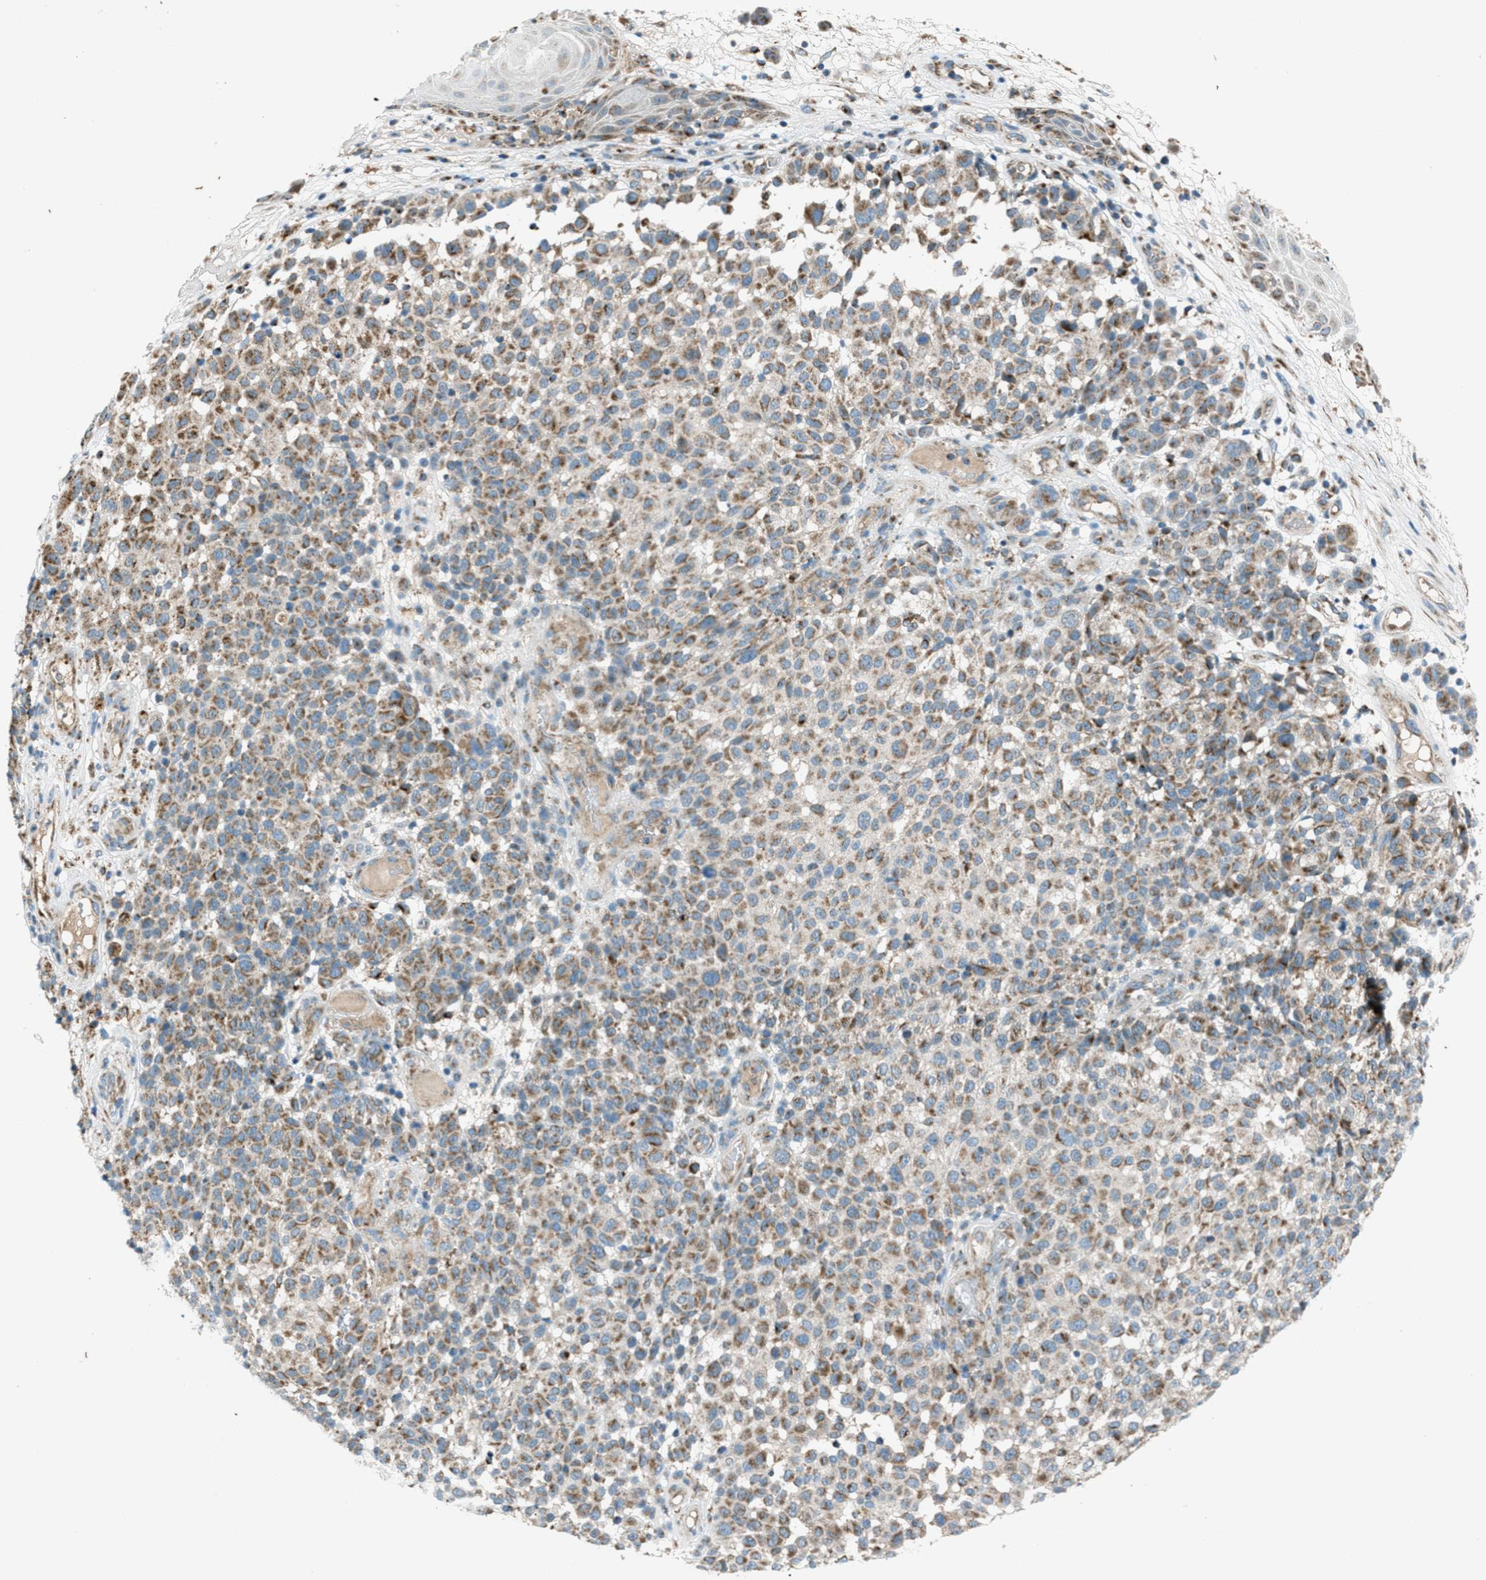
{"staining": {"intensity": "moderate", "quantity": ">75%", "location": "cytoplasmic/membranous"}, "tissue": "melanoma", "cell_type": "Tumor cells", "image_type": "cancer", "snomed": [{"axis": "morphology", "description": "Malignant melanoma, NOS"}, {"axis": "topography", "description": "Skin"}], "caption": "About >75% of tumor cells in human malignant melanoma reveal moderate cytoplasmic/membranous protein expression as visualized by brown immunohistochemical staining.", "gene": "BCKDK", "patient": {"sex": "male", "age": 59}}